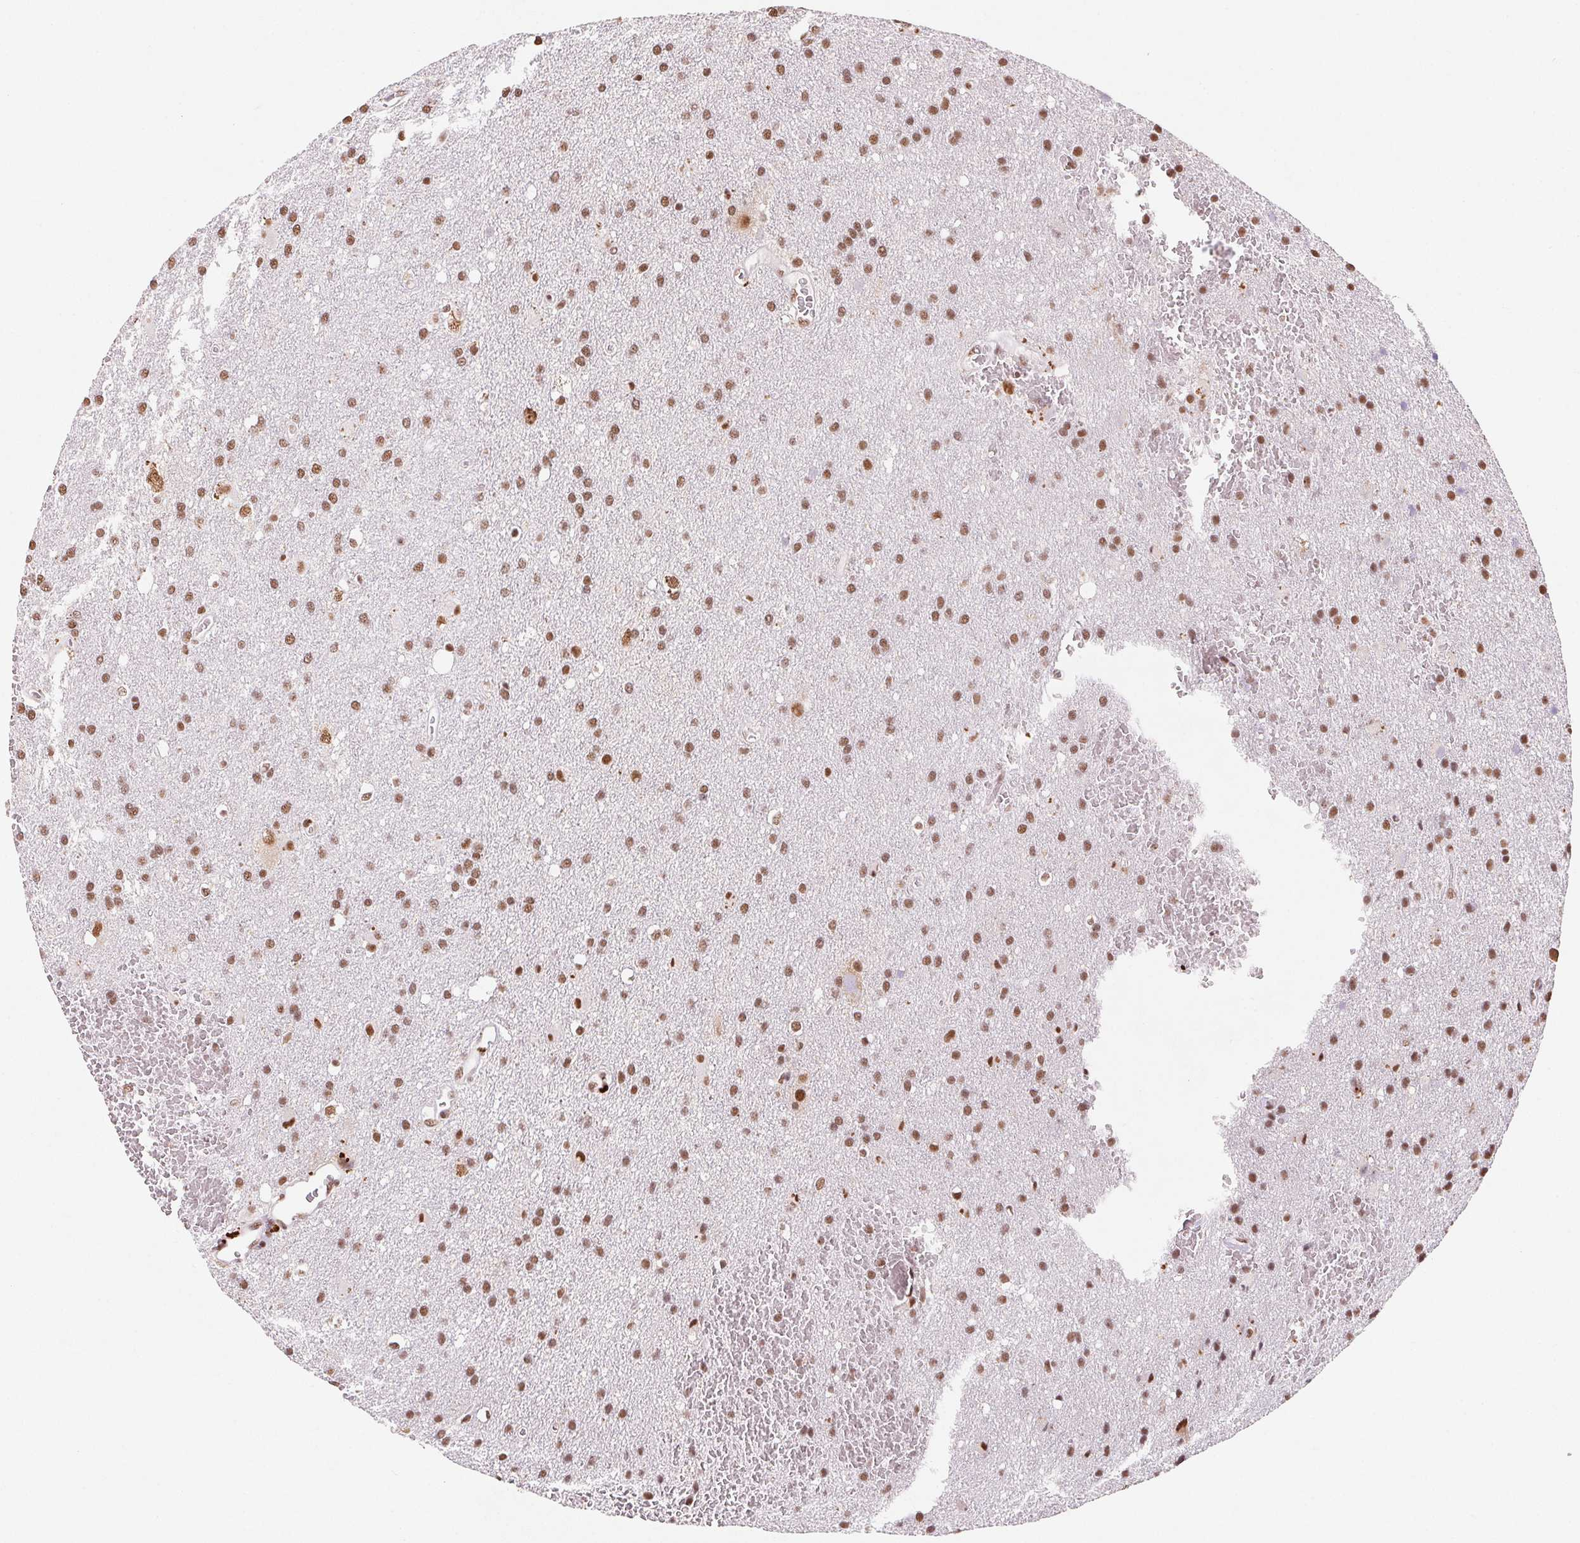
{"staining": {"intensity": "moderate", "quantity": ">75%", "location": "nuclear"}, "tissue": "glioma", "cell_type": "Tumor cells", "image_type": "cancer", "snomed": [{"axis": "morphology", "description": "Glioma, malignant, Low grade"}, {"axis": "topography", "description": "Brain"}], "caption": "DAB (3,3'-diaminobenzidine) immunohistochemical staining of human glioma exhibits moderate nuclear protein positivity in approximately >75% of tumor cells. (IHC, brightfield microscopy, high magnification).", "gene": "SNRPG", "patient": {"sex": "male", "age": 66}}